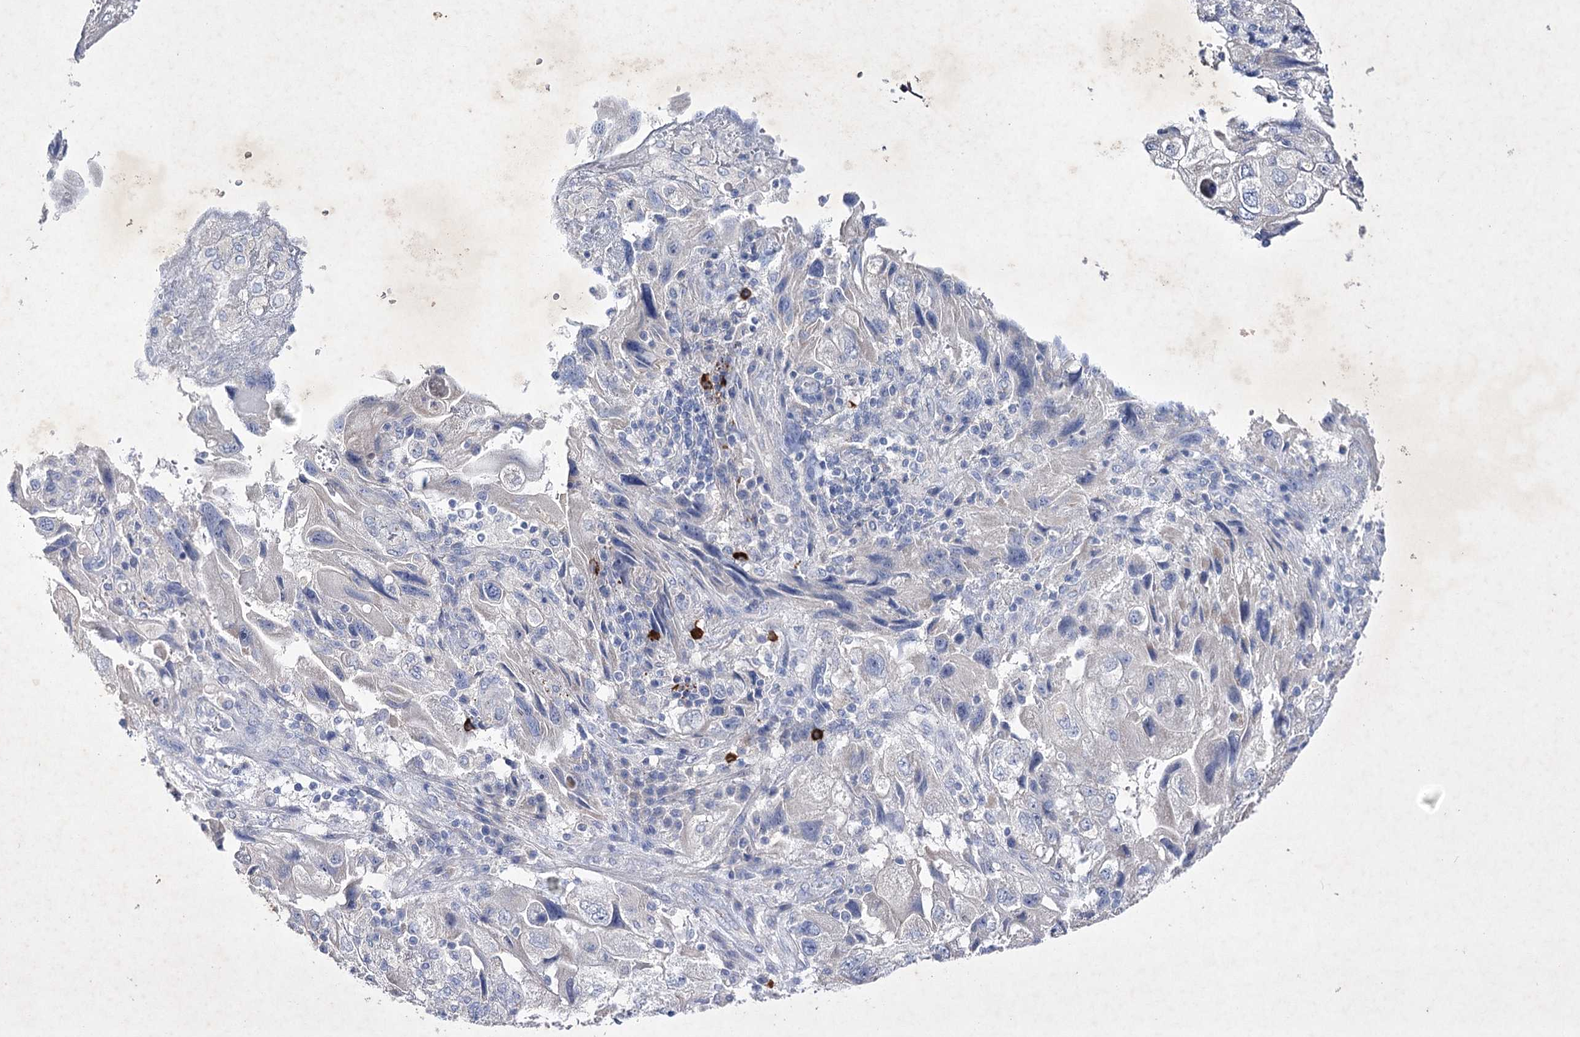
{"staining": {"intensity": "negative", "quantity": "none", "location": "none"}, "tissue": "endometrial cancer", "cell_type": "Tumor cells", "image_type": "cancer", "snomed": [{"axis": "morphology", "description": "Adenocarcinoma, NOS"}, {"axis": "topography", "description": "Endometrium"}], "caption": "Immunohistochemistry (IHC) photomicrograph of endometrial adenocarcinoma stained for a protein (brown), which shows no positivity in tumor cells.", "gene": "COX15", "patient": {"sex": "female", "age": 49}}